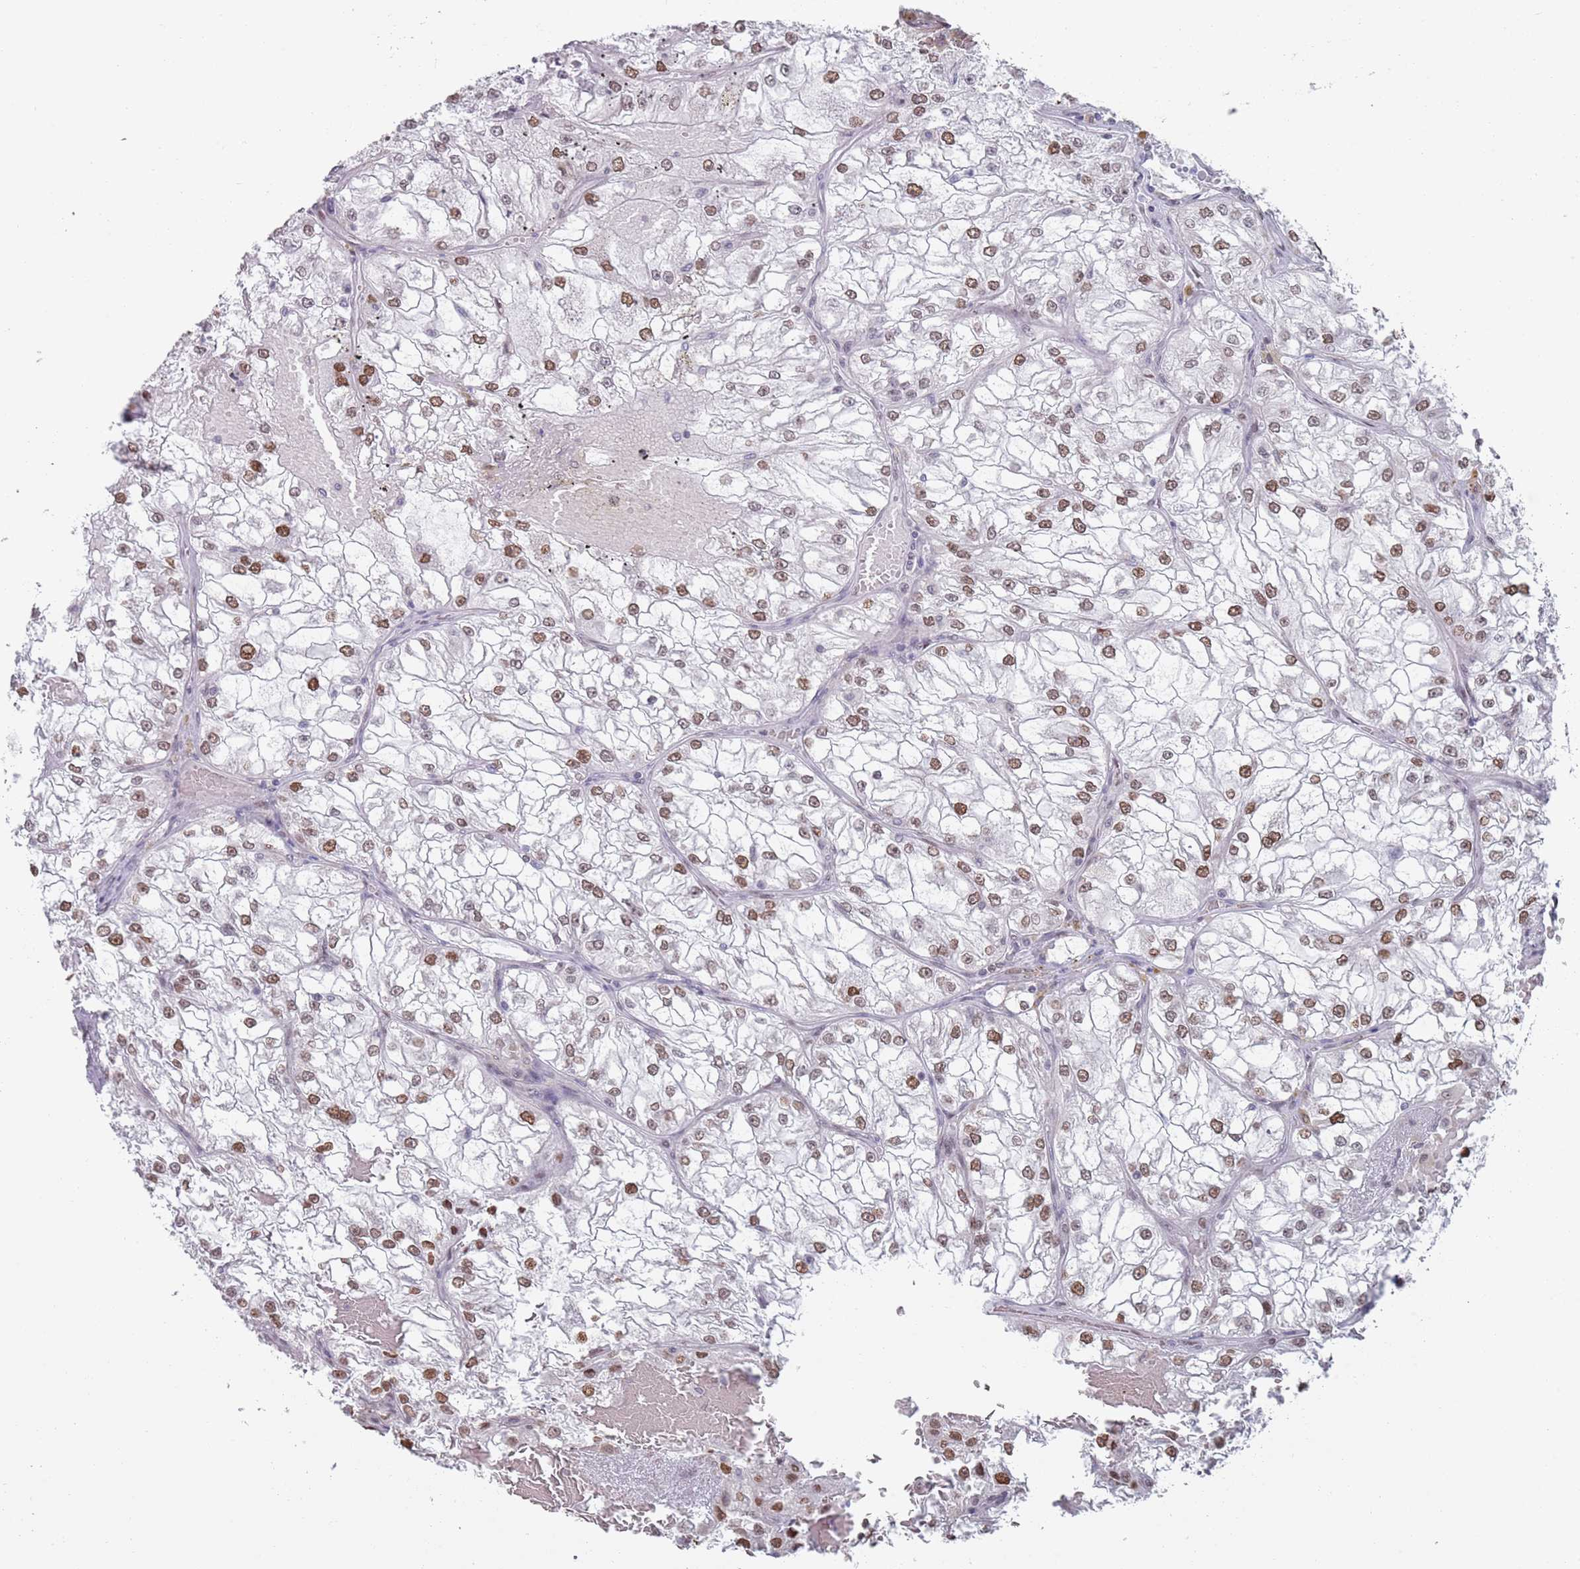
{"staining": {"intensity": "weak", "quantity": ">75%", "location": "nuclear"}, "tissue": "renal cancer", "cell_type": "Tumor cells", "image_type": "cancer", "snomed": [{"axis": "morphology", "description": "Adenocarcinoma, NOS"}, {"axis": "topography", "description": "Kidney"}], "caption": "Tumor cells reveal weak nuclear positivity in about >75% of cells in renal cancer. The protein of interest is shown in brown color, while the nuclei are stained blue.", "gene": "MFSD12", "patient": {"sex": "female", "age": 72}}